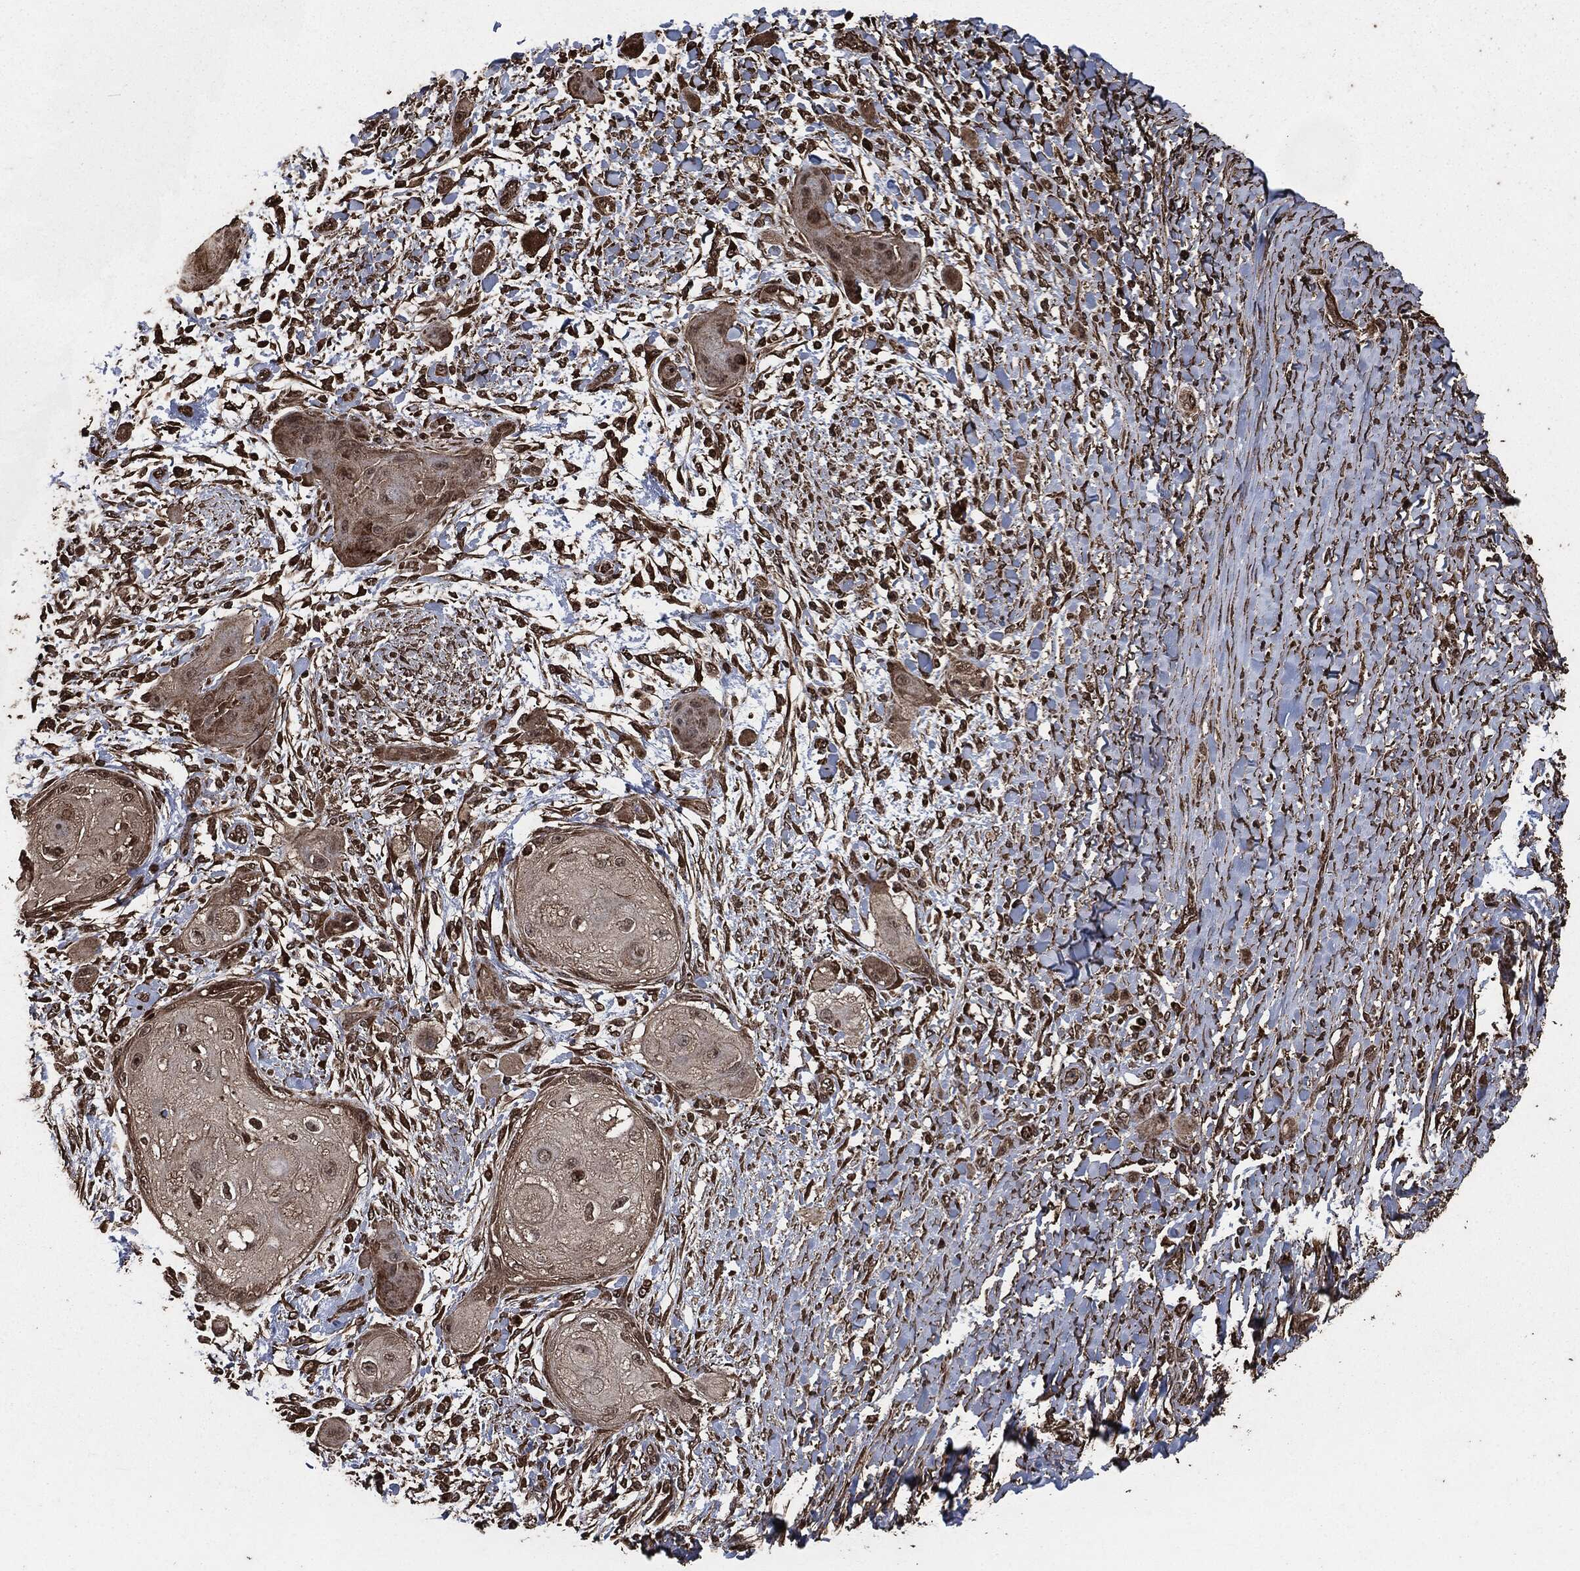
{"staining": {"intensity": "strong", "quantity": "<25%", "location": "cytoplasmic/membranous,nuclear"}, "tissue": "skin cancer", "cell_type": "Tumor cells", "image_type": "cancer", "snomed": [{"axis": "morphology", "description": "Squamous cell carcinoma, NOS"}, {"axis": "topography", "description": "Skin"}], "caption": "A brown stain highlights strong cytoplasmic/membranous and nuclear staining of a protein in human skin cancer (squamous cell carcinoma) tumor cells.", "gene": "EGFR", "patient": {"sex": "male", "age": 62}}